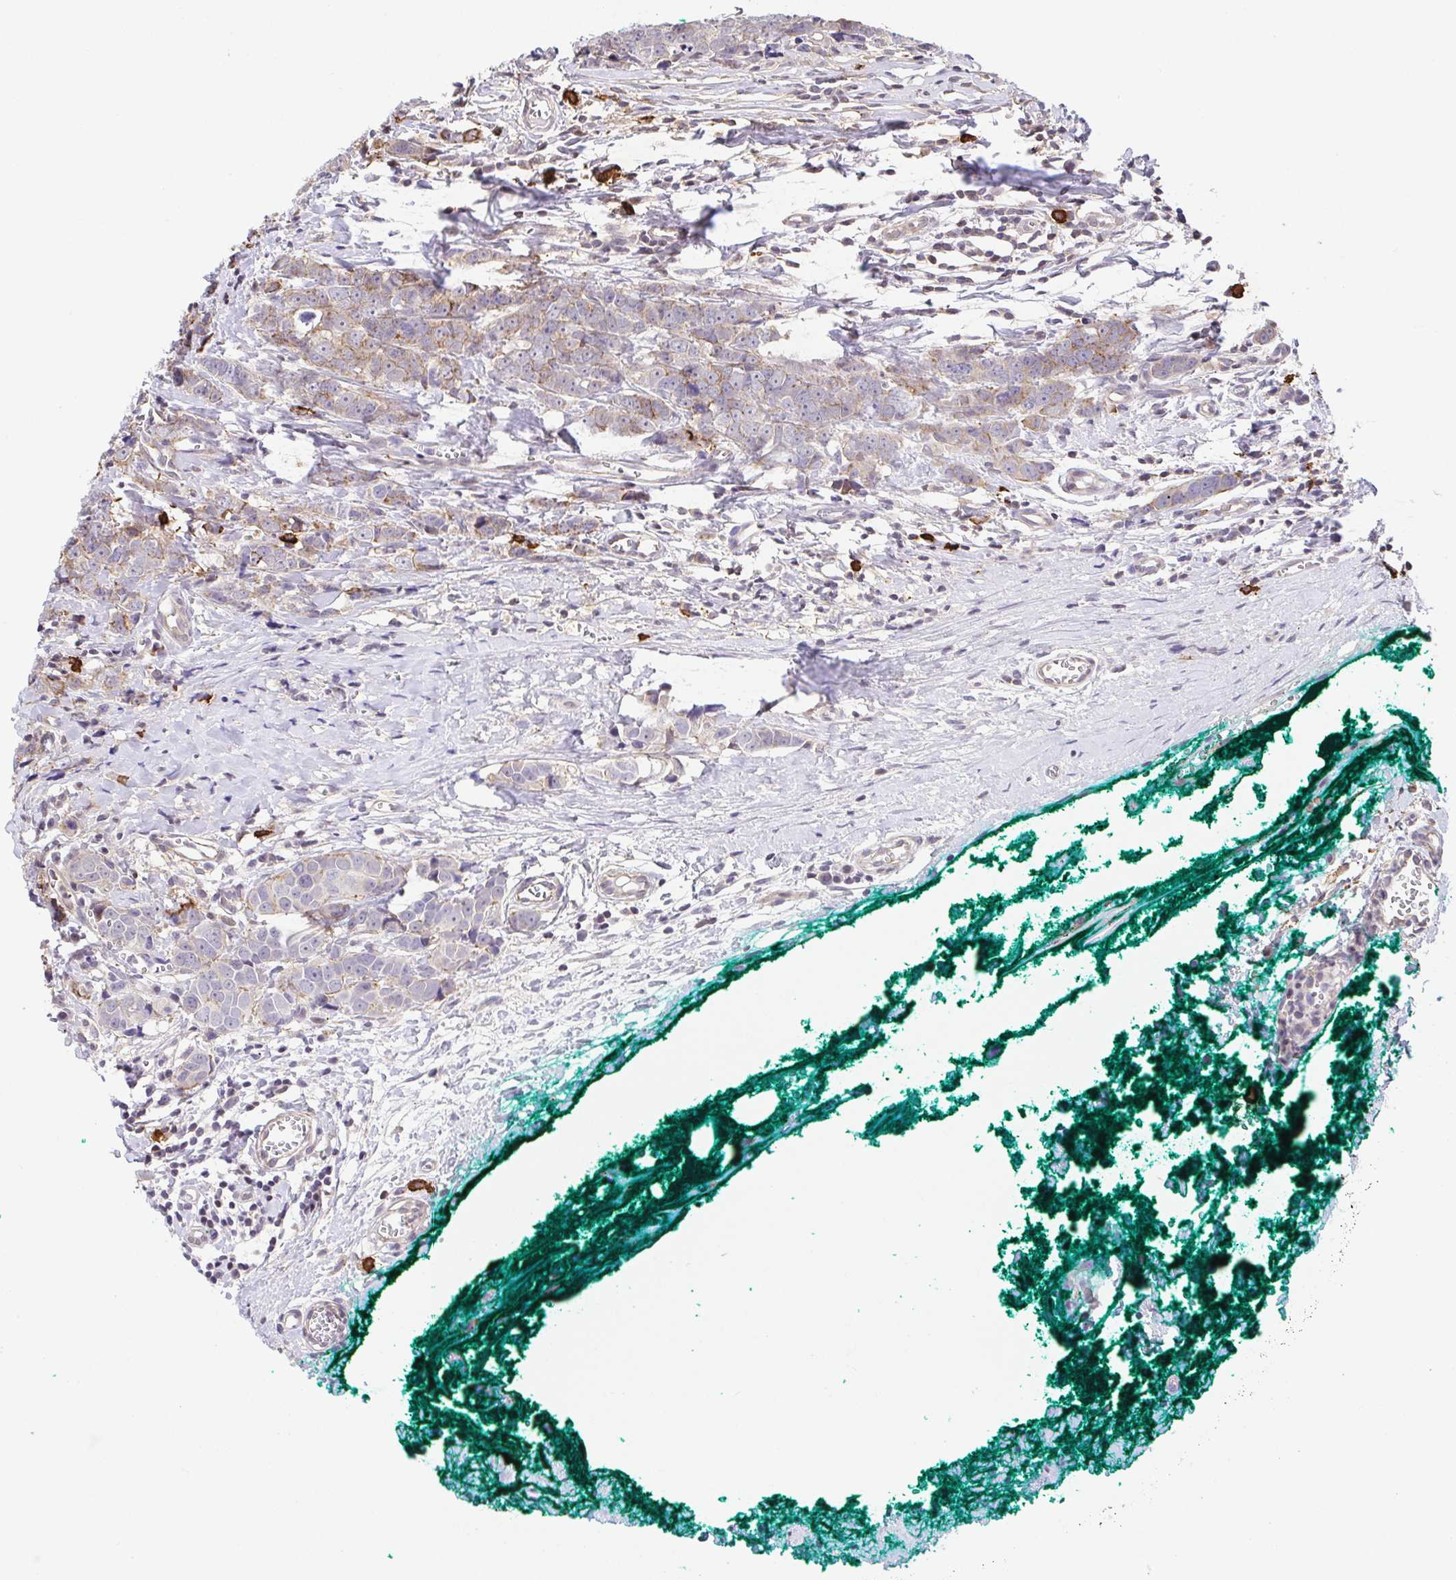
{"staining": {"intensity": "weak", "quantity": "<25%", "location": "cytoplasmic/membranous"}, "tissue": "breast cancer", "cell_type": "Tumor cells", "image_type": "cancer", "snomed": [{"axis": "morphology", "description": "Duct carcinoma"}, {"axis": "topography", "description": "Breast"}], "caption": "High power microscopy image of an immunohistochemistry (IHC) micrograph of infiltrating ductal carcinoma (breast), revealing no significant positivity in tumor cells.", "gene": "PREPL", "patient": {"sex": "female", "age": 80}}